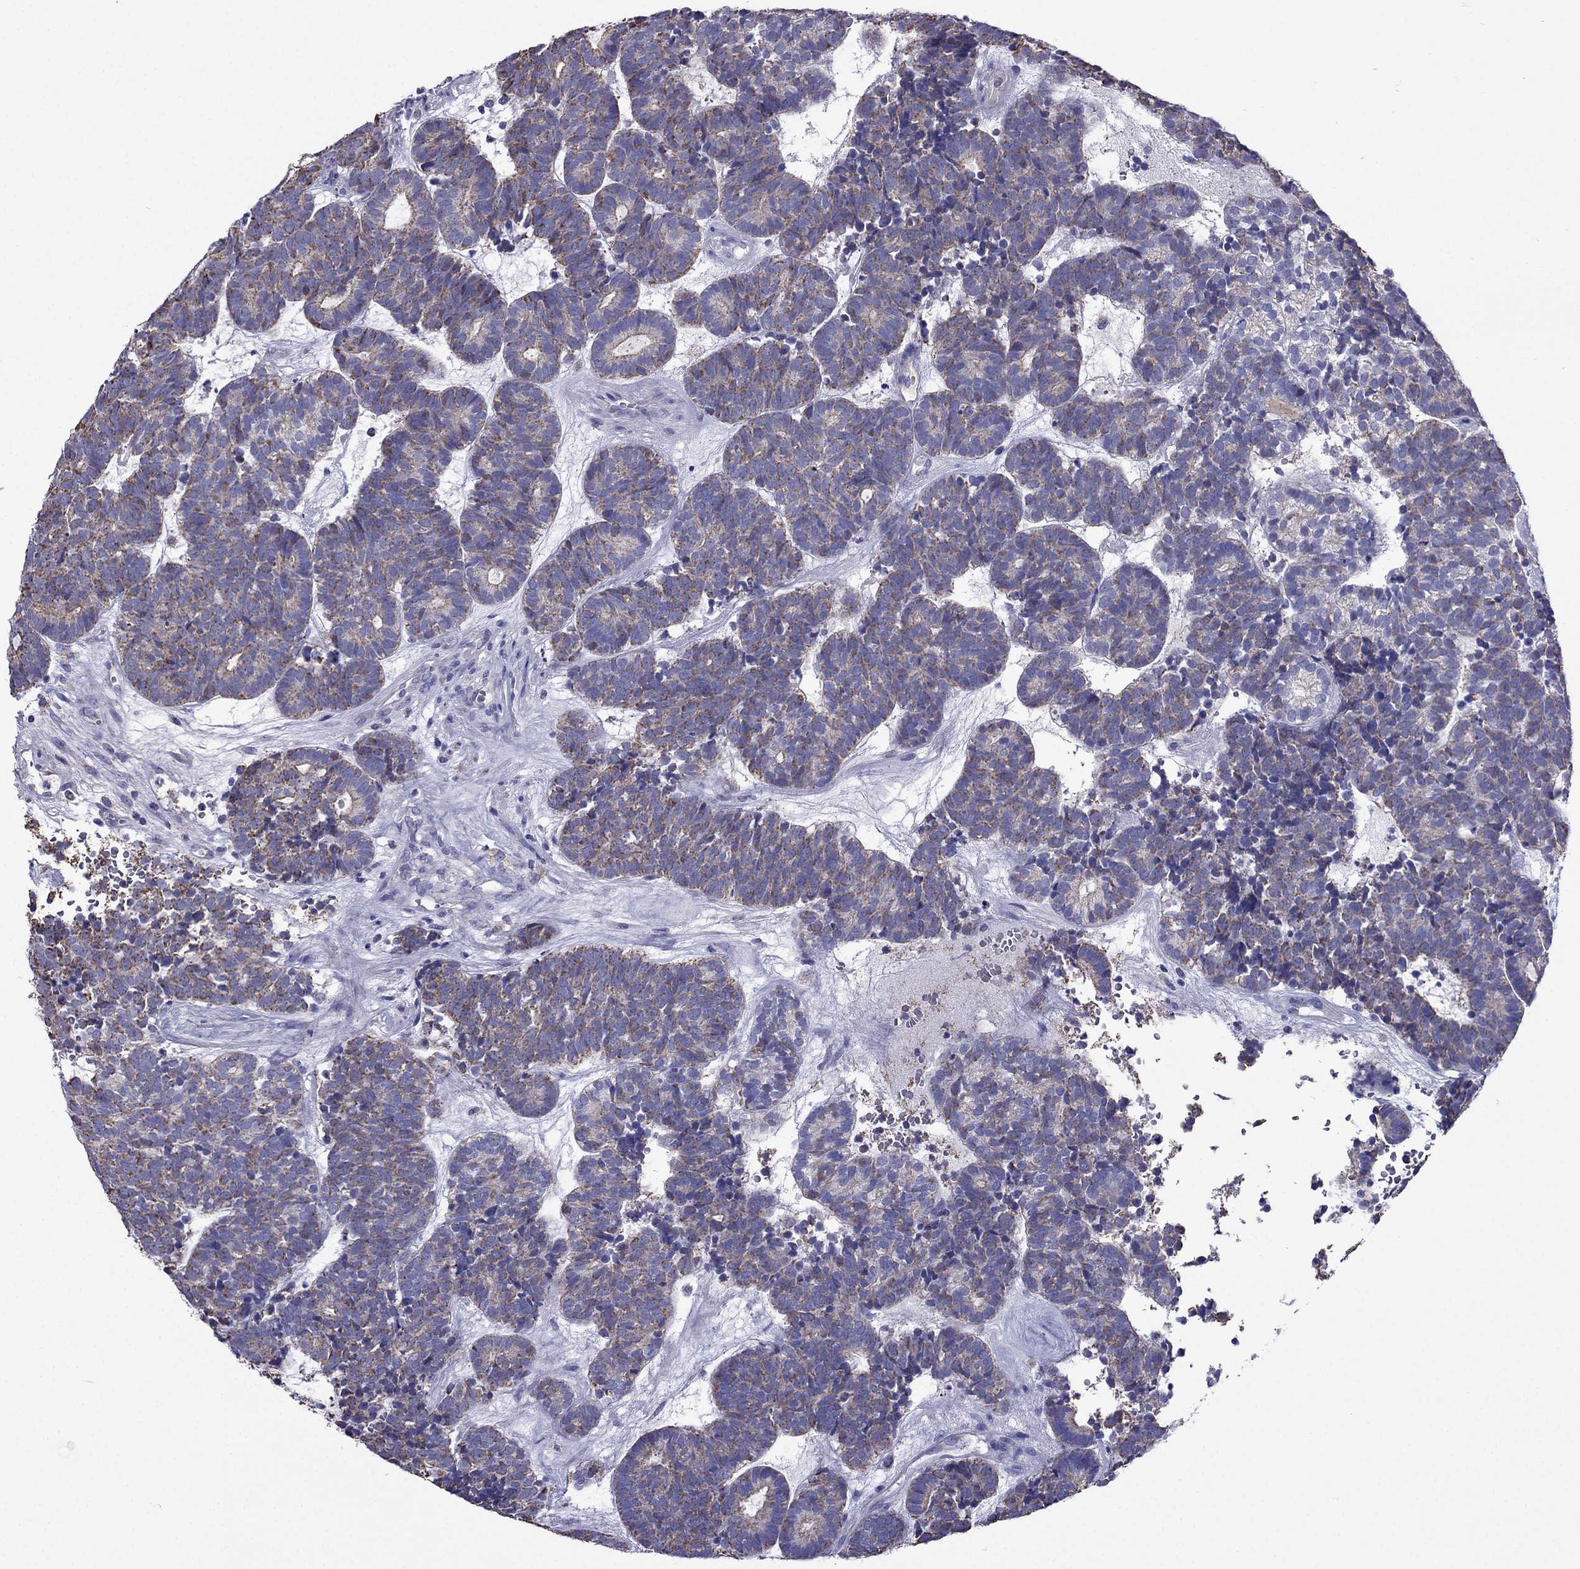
{"staining": {"intensity": "moderate", "quantity": ">75%", "location": "cytoplasmic/membranous"}, "tissue": "head and neck cancer", "cell_type": "Tumor cells", "image_type": "cancer", "snomed": [{"axis": "morphology", "description": "Adenocarcinoma, NOS"}, {"axis": "topography", "description": "Head-Neck"}], "caption": "DAB immunohistochemical staining of human head and neck cancer reveals moderate cytoplasmic/membranous protein positivity in about >75% of tumor cells. The staining was performed using DAB, with brown indicating positive protein expression. Nuclei are stained blue with hematoxylin.", "gene": "DSC1", "patient": {"sex": "female", "age": 81}}